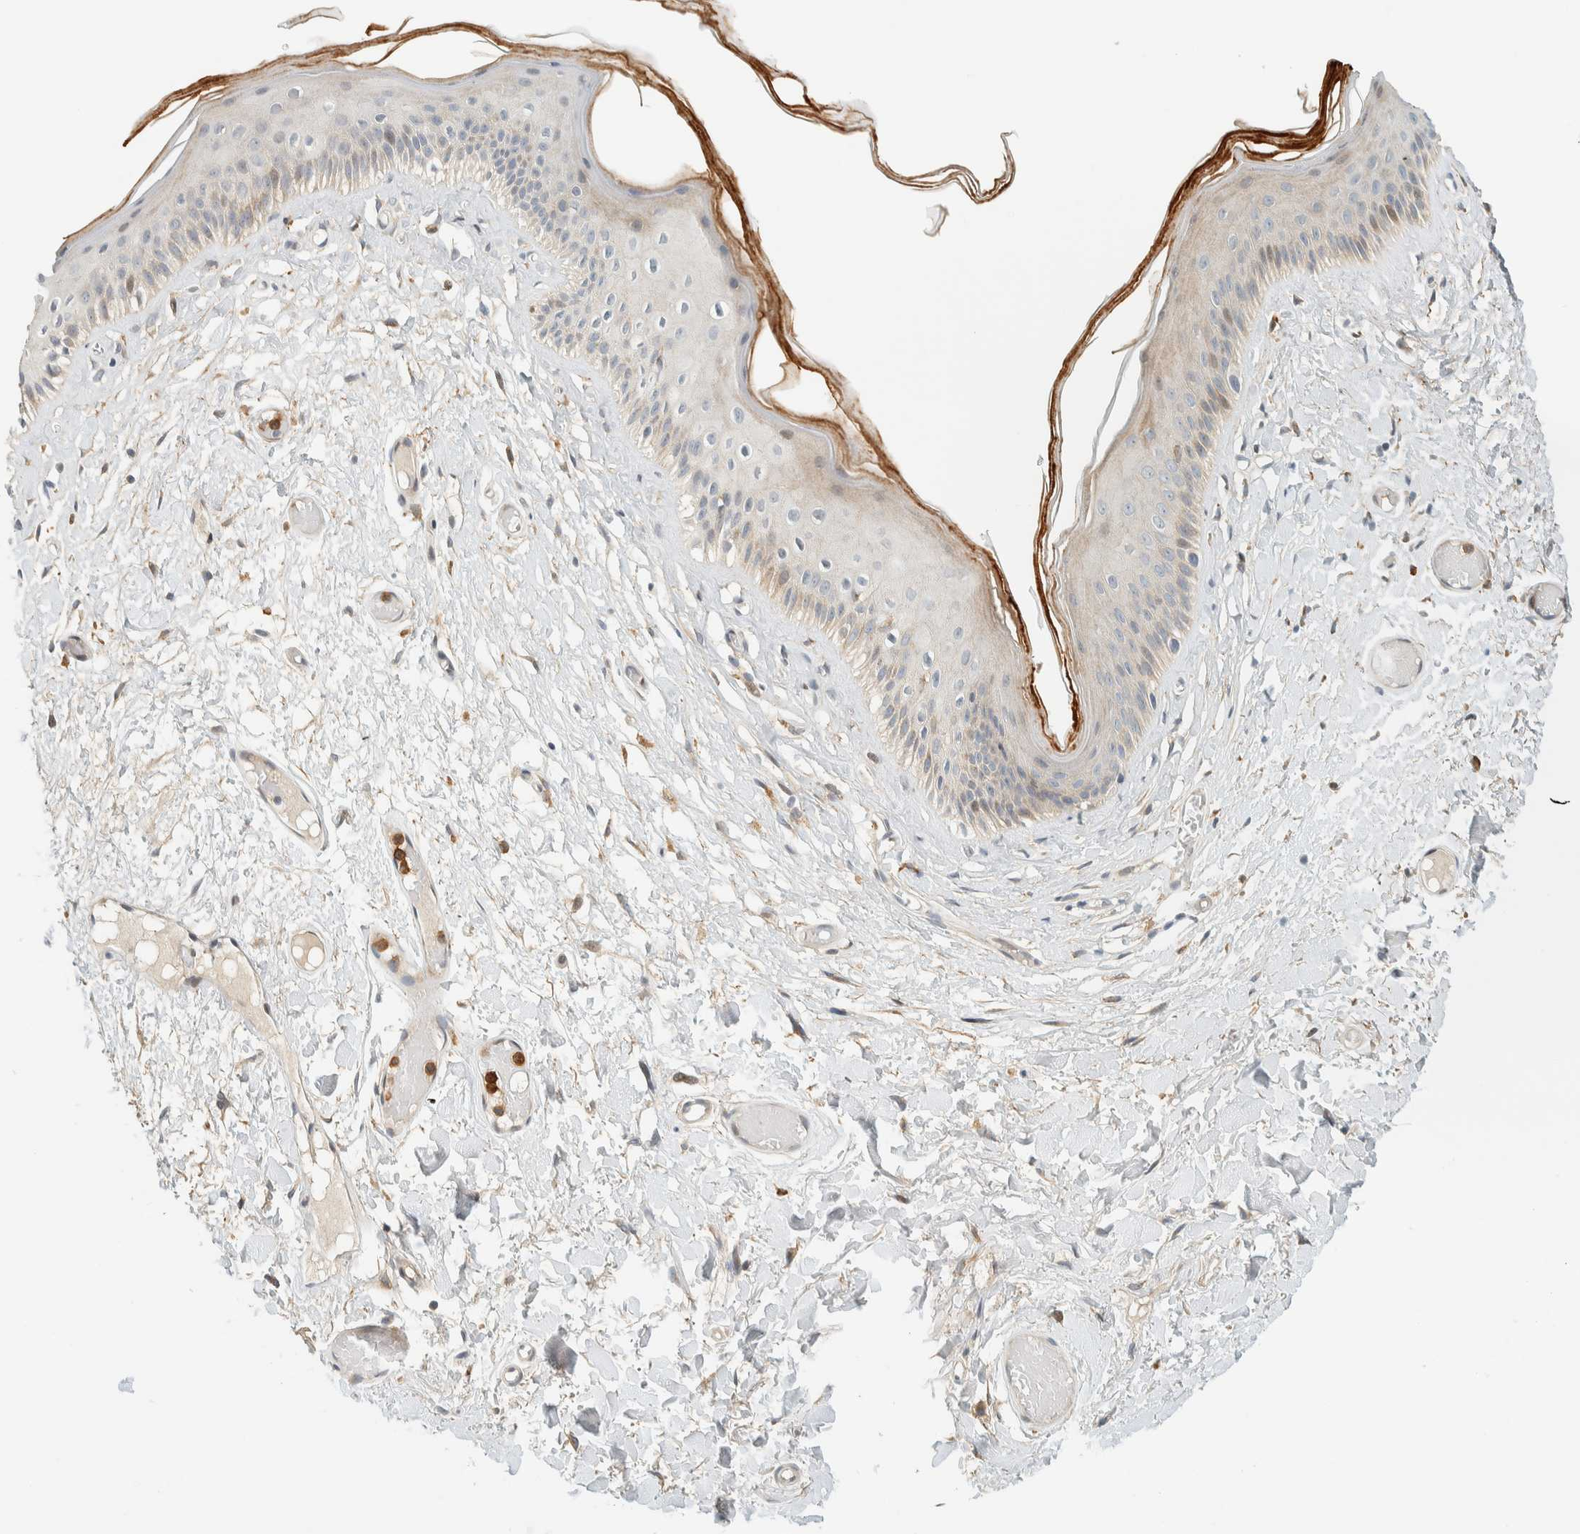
{"staining": {"intensity": "moderate", "quantity": "<25%", "location": "nuclear"}, "tissue": "skin", "cell_type": "Epidermal cells", "image_type": "normal", "snomed": [{"axis": "morphology", "description": "Normal tissue, NOS"}, {"axis": "topography", "description": "Vulva"}], "caption": "Immunohistochemical staining of normal human skin demonstrates low levels of moderate nuclear expression in approximately <25% of epidermal cells.", "gene": "CCDC171", "patient": {"sex": "female", "age": 73}}